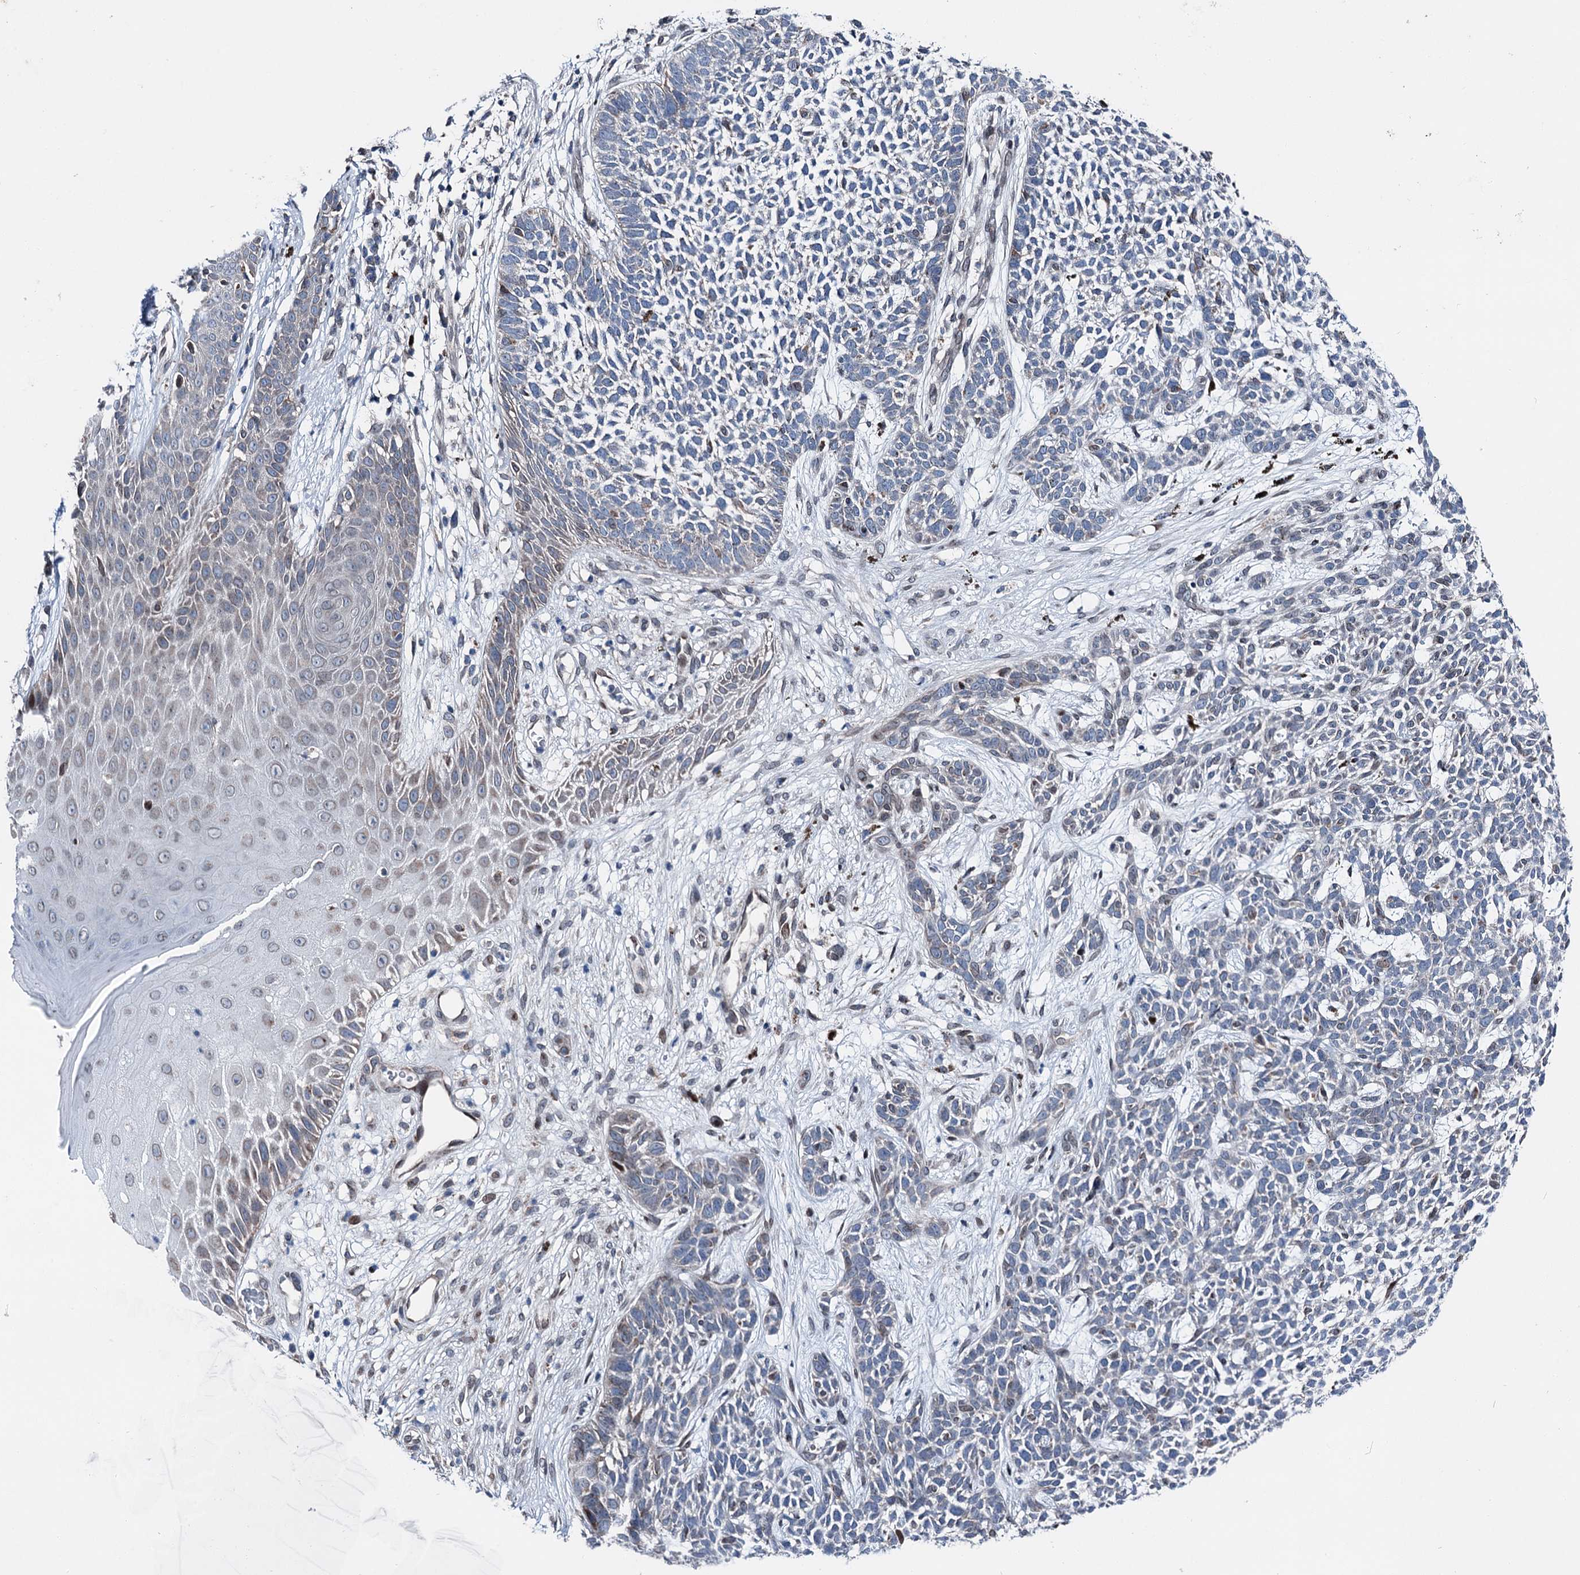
{"staining": {"intensity": "negative", "quantity": "none", "location": "none"}, "tissue": "skin cancer", "cell_type": "Tumor cells", "image_type": "cancer", "snomed": [{"axis": "morphology", "description": "Basal cell carcinoma"}, {"axis": "topography", "description": "Skin"}], "caption": "This is an immunohistochemistry micrograph of human basal cell carcinoma (skin). There is no expression in tumor cells.", "gene": "MRPL14", "patient": {"sex": "female", "age": 84}}